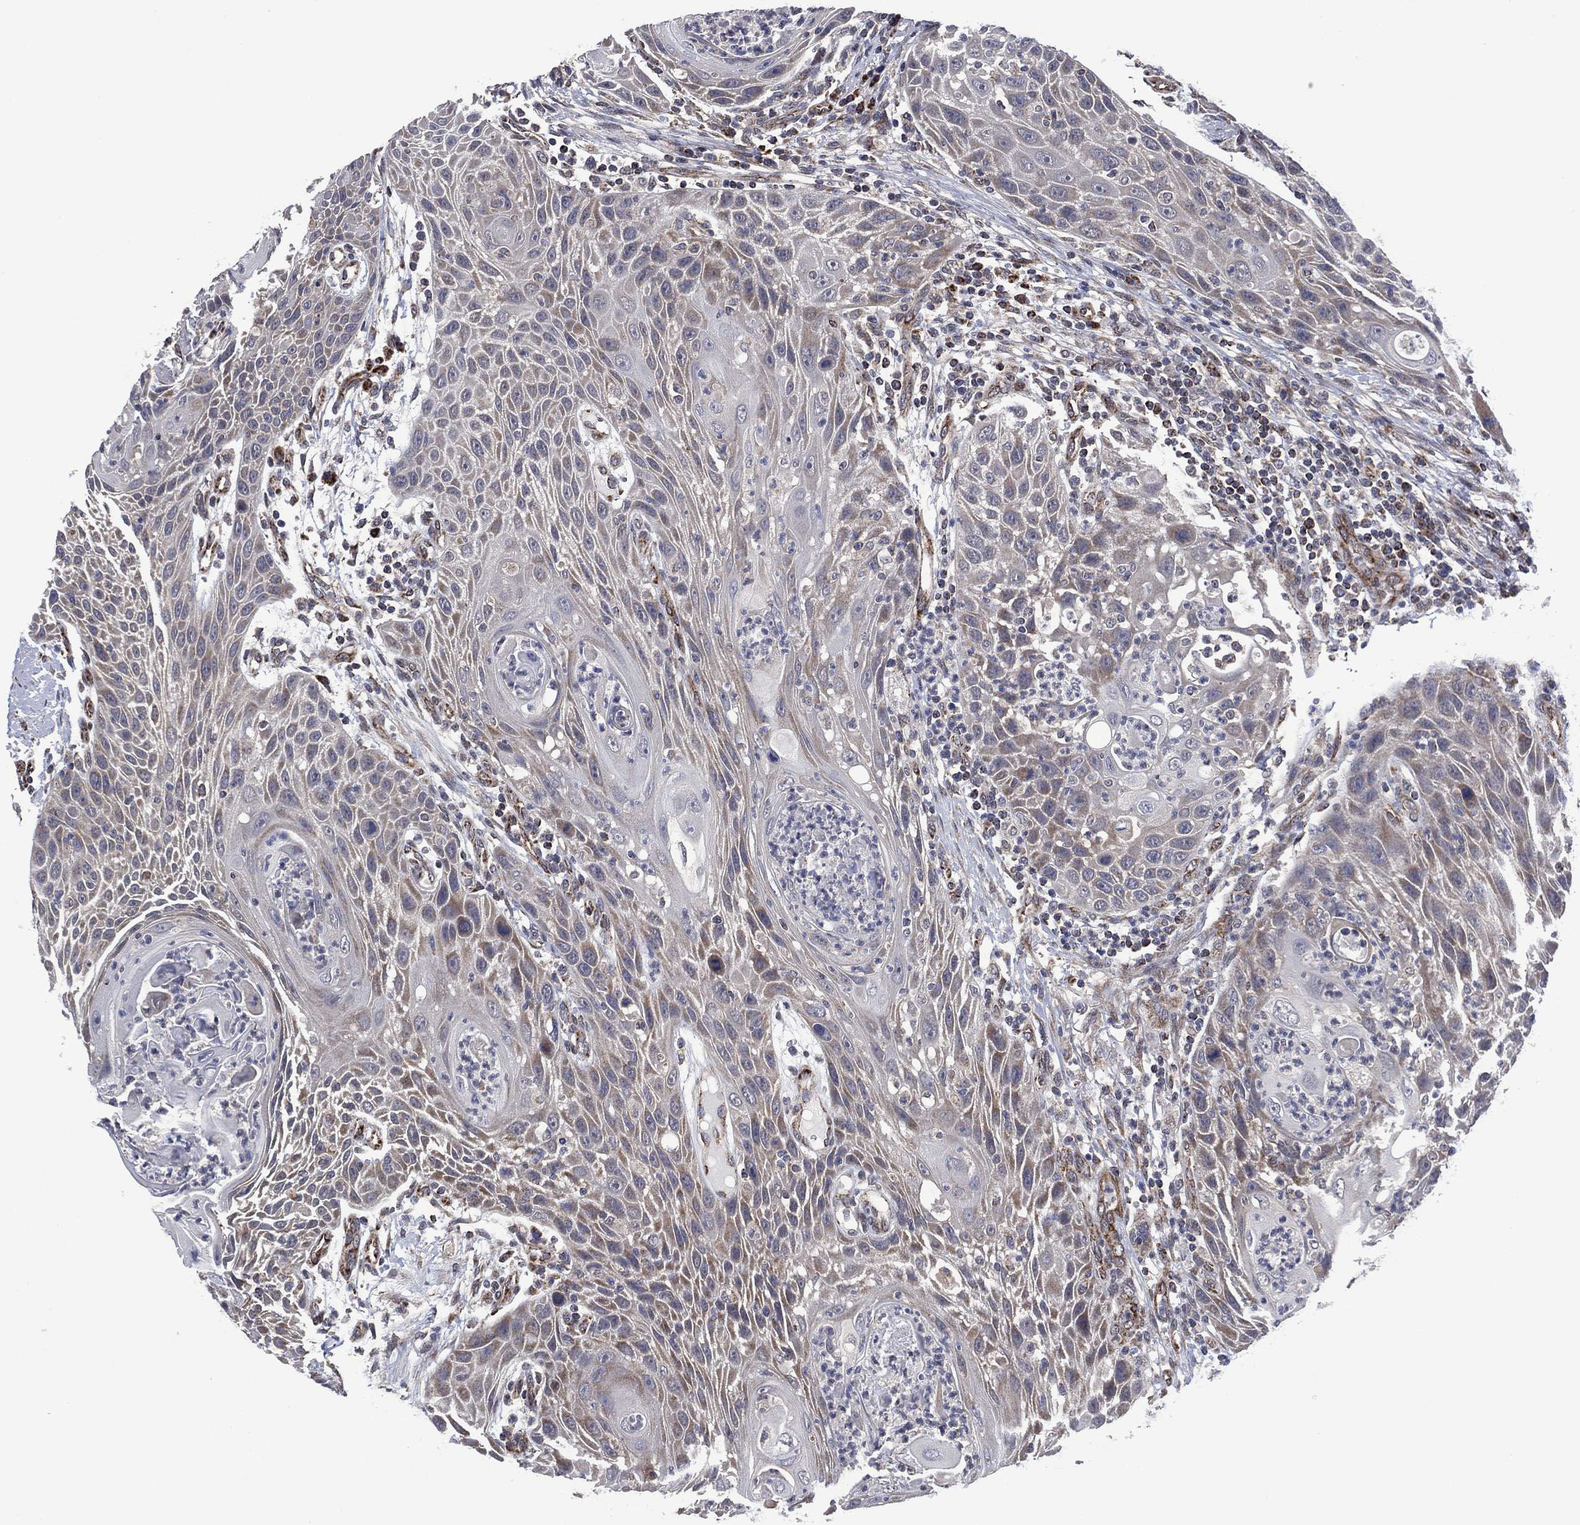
{"staining": {"intensity": "weak", "quantity": "25%-75%", "location": "cytoplasmic/membranous"}, "tissue": "head and neck cancer", "cell_type": "Tumor cells", "image_type": "cancer", "snomed": [{"axis": "morphology", "description": "Squamous cell carcinoma, NOS"}, {"axis": "topography", "description": "Head-Neck"}], "caption": "Immunohistochemical staining of human head and neck cancer exhibits low levels of weak cytoplasmic/membranous staining in approximately 25%-75% of tumor cells.", "gene": "HTD2", "patient": {"sex": "male", "age": 69}}